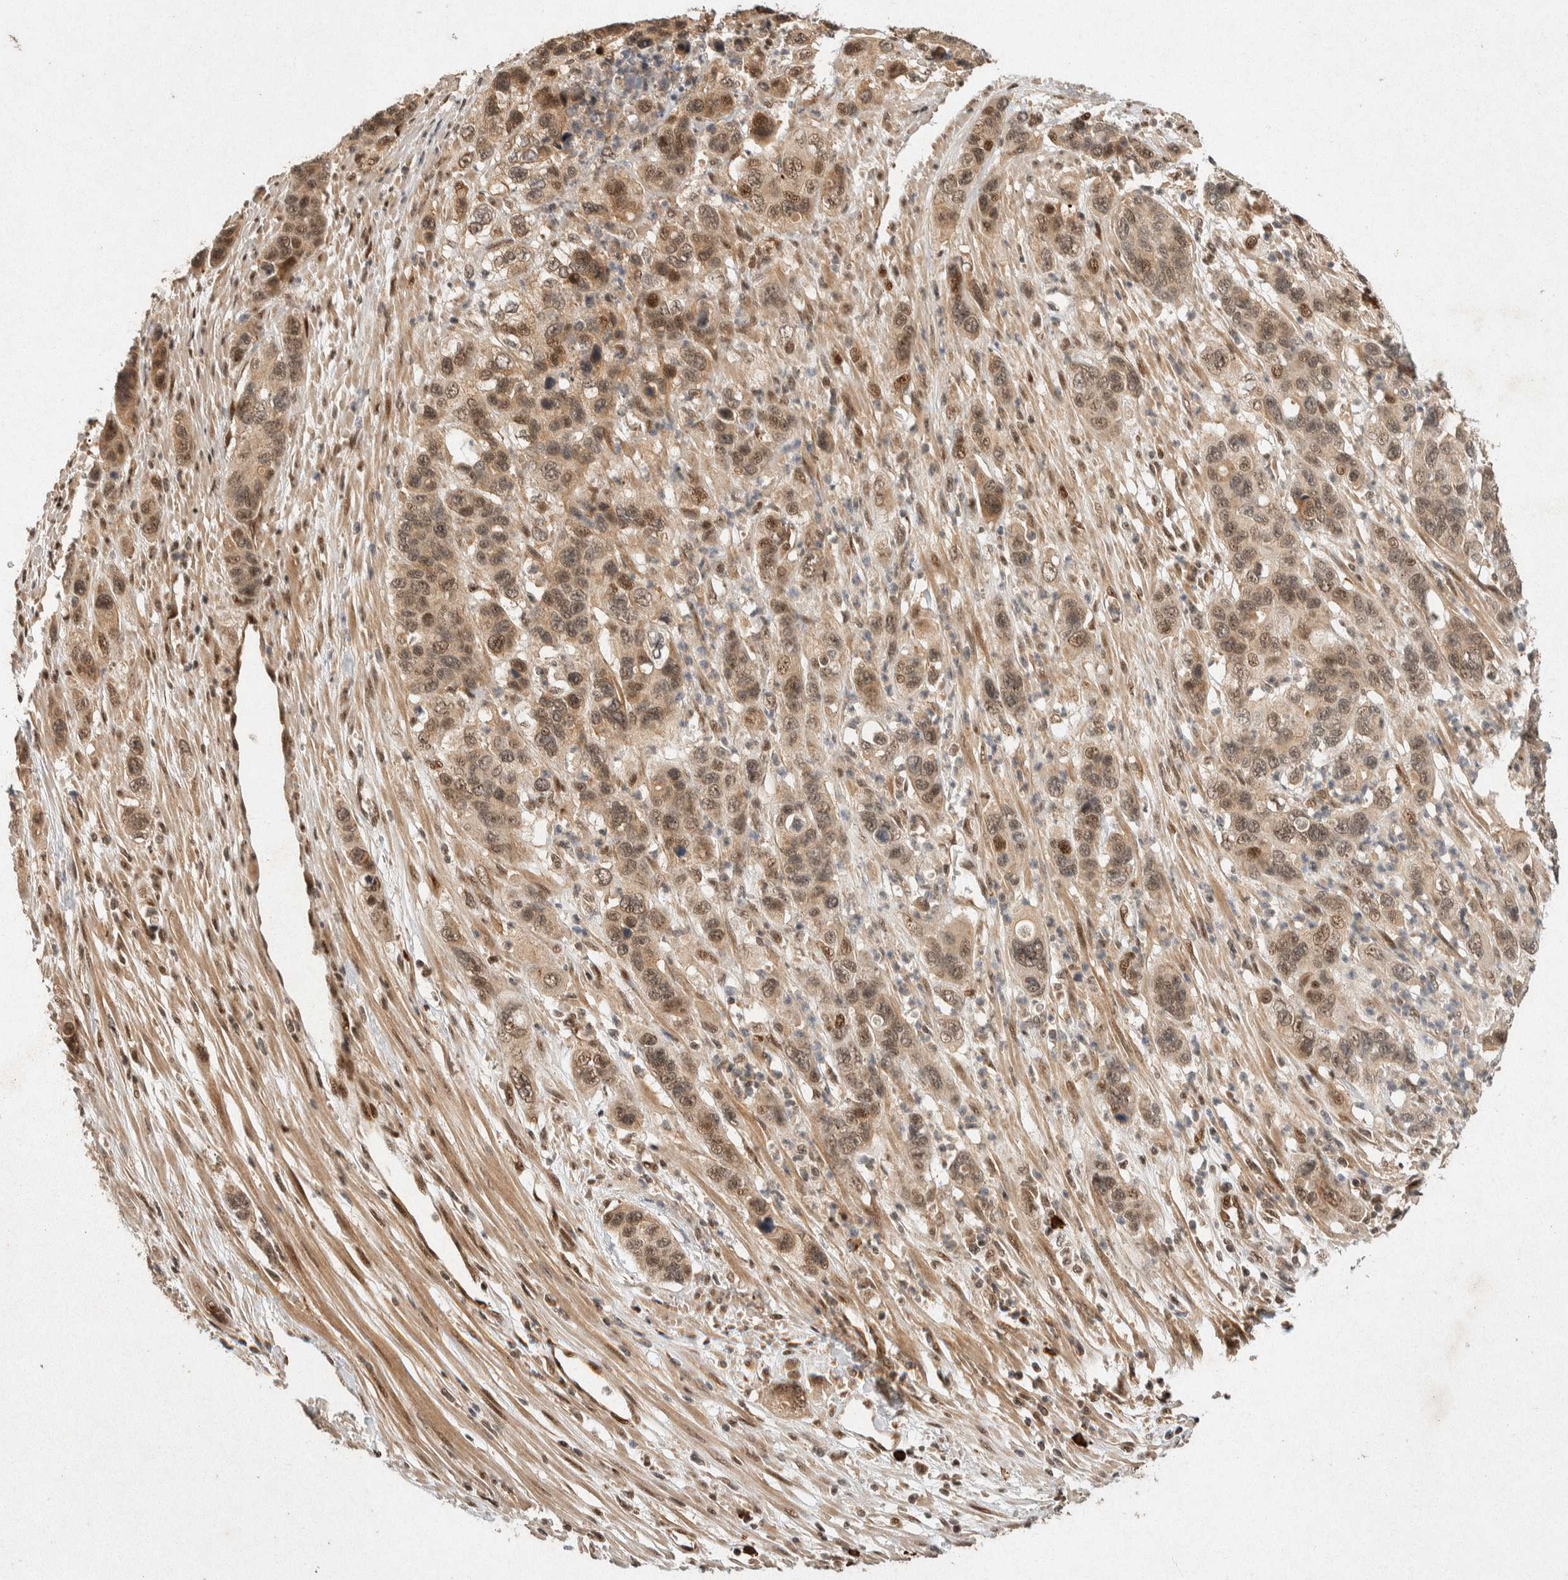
{"staining": {"intensity": "moderate", "quantity": ">75%", "location": "cytoplasmic/membranous,nuclear"}, "tissue": "pancreatic cancer", "cell_type": "Tumor cells", "image_type": "cancer", "snomed": [{"axis": "morphology", "description": "Adenocarcinoma, NOS"}, {"axis": "topography", "description": "Pancreas"}], "caption": "This is an image of IHC staining of pancreatic adenocarcinoma, which shows moderate expression in the cytoplasmic/membranous and nuclear of tumor cells.", "gene": "TOR1B", "patient": {"sex": "female", "age": 71}}